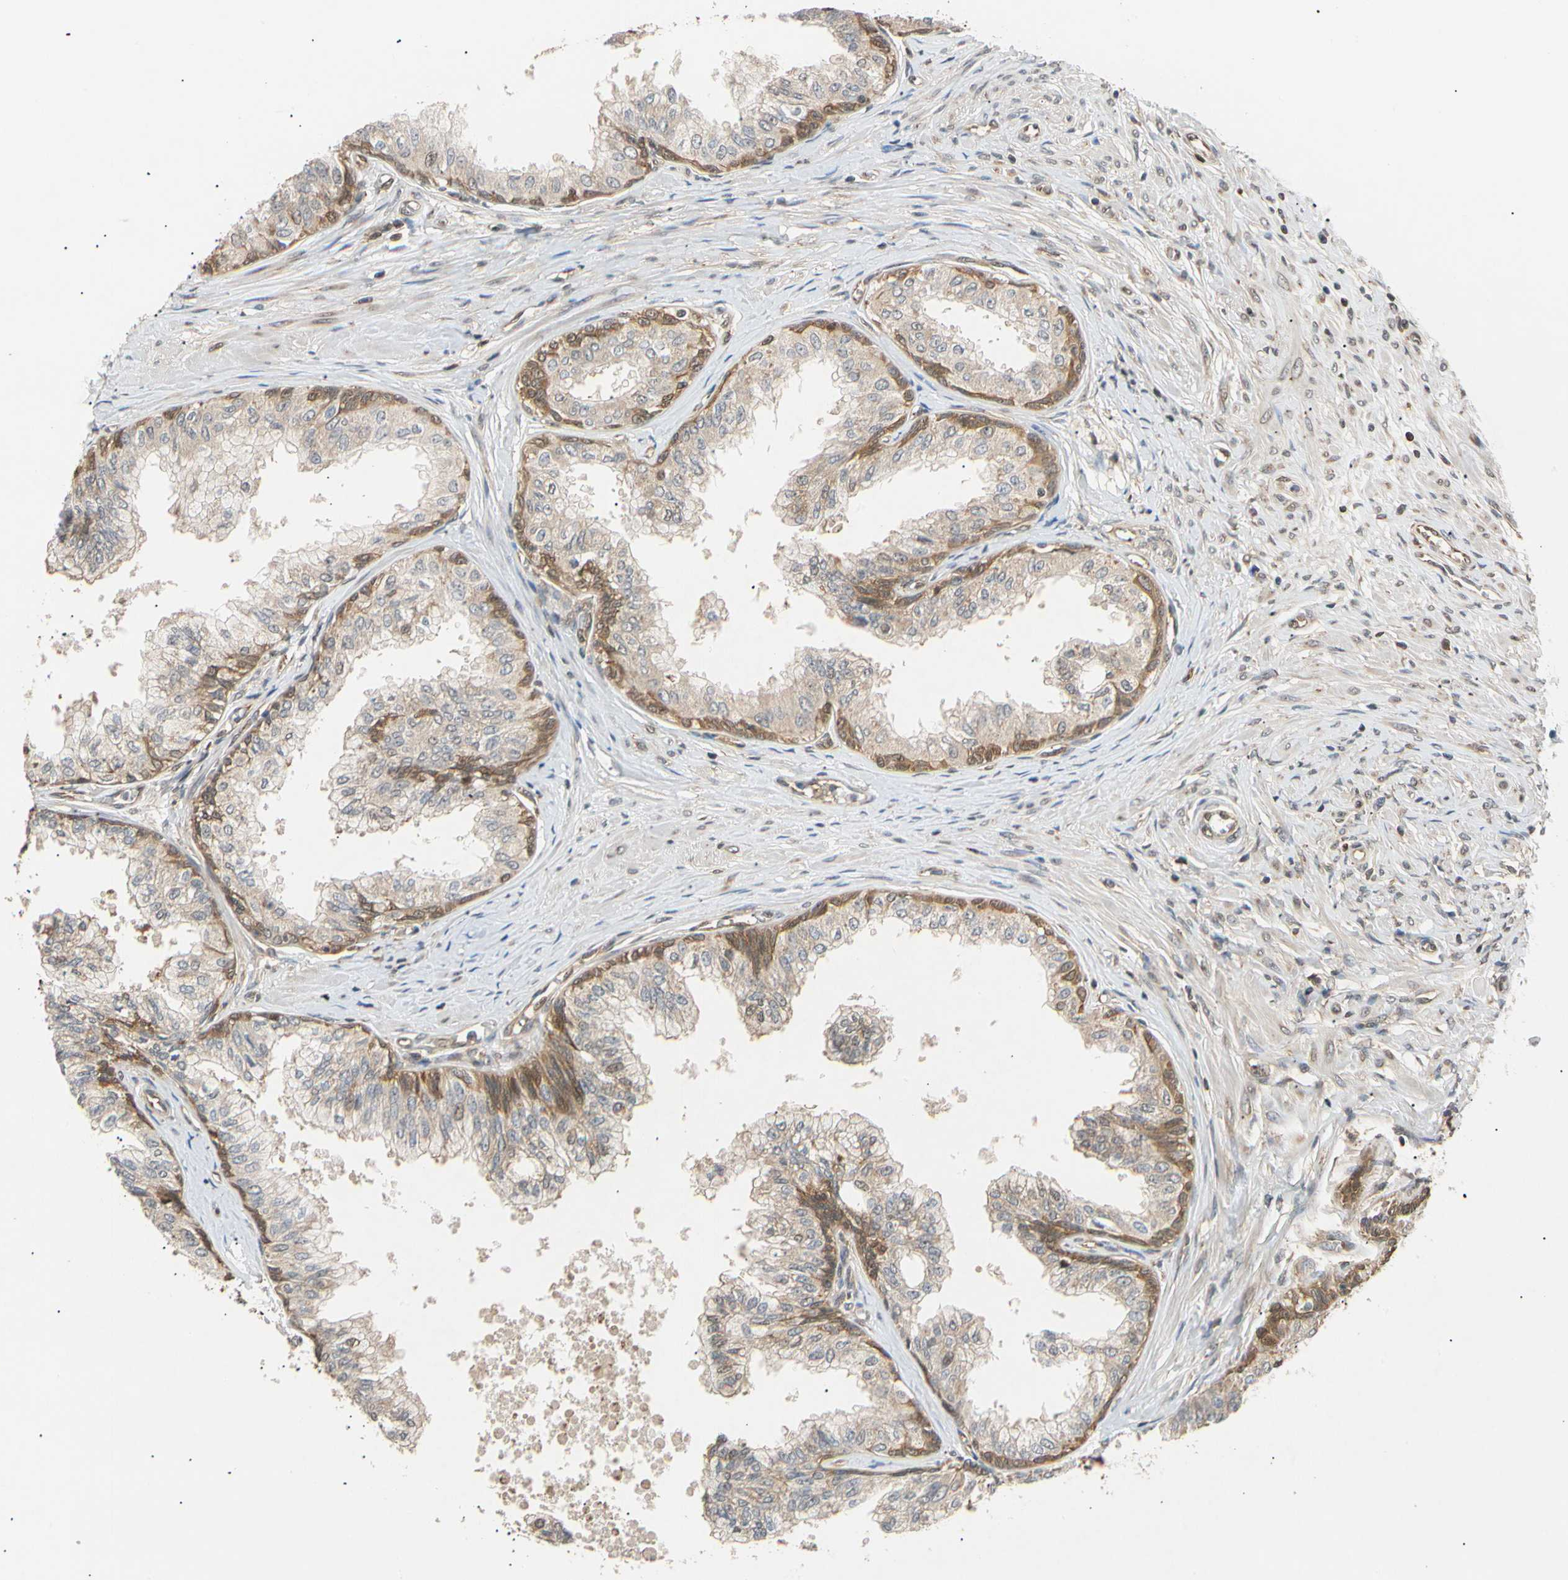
{"staining": {"intensity": "strong", "quantity": ">75%", "location": "cytoplasmic/membranous,nuclear"}, "tissue": "prostate", "cell_type": "Glandular cells", "image_type": "normal", "snomed": [{"axis": "morphology", "description": "Normal tissue, NOS"}, {"axis": "topography", "description": "Prostate"}, {"axis": "topography", "description": "Seminal veicle"}], "caption": "Immunohistochemical staining of unremarkable prostate displays strong cytoplasmic/membranous,nuclear protein expression in about >75% of glandular cells. Immunohistochemistry stains the protein in brown and the nuclei are stained blue.", "gene": "EIF1AX", "patient": {"sex": "male", "age": 60}}